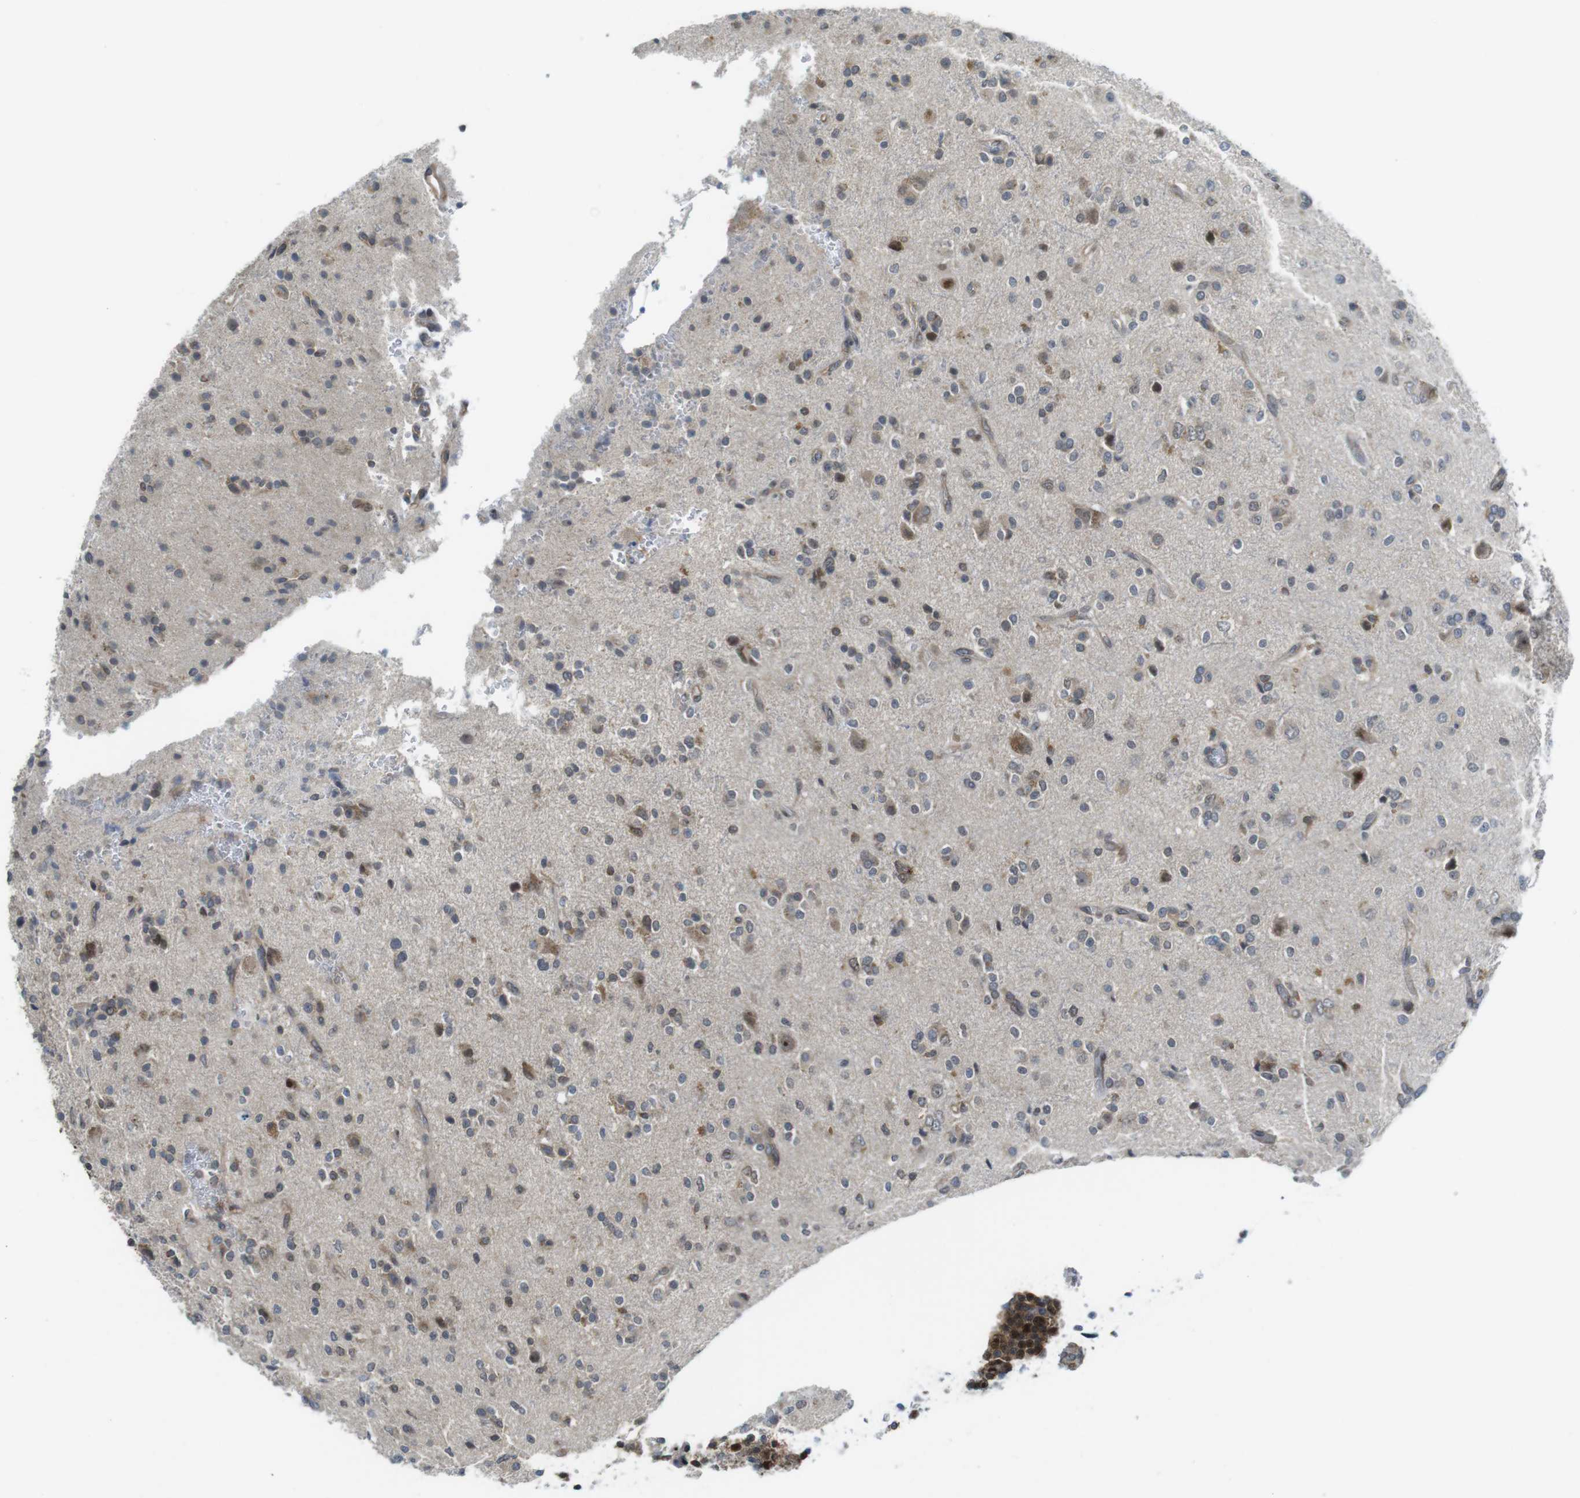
{"staining": {"intensity": "moderate", "quantity": "<25%", "location": "cytoplasmic/membranous,nuclear"}, "tissue": "glioma", "cell_type": "Tumor cells", "image_type": "cancer", "snomed": [{"axis": "morphology", "description": "Glioma, malignant, High grade"}, {"axis": "topography", "description": "Brain"}], "caption": "About <25% of tumor cells in human glioma exhibit moderate cytoplasmic/membranous and nuclear protein expression as visualized by brown immunohistochemical staining.", "gene": "RCC1", "patient": {"sex": "male", "age": 47}}